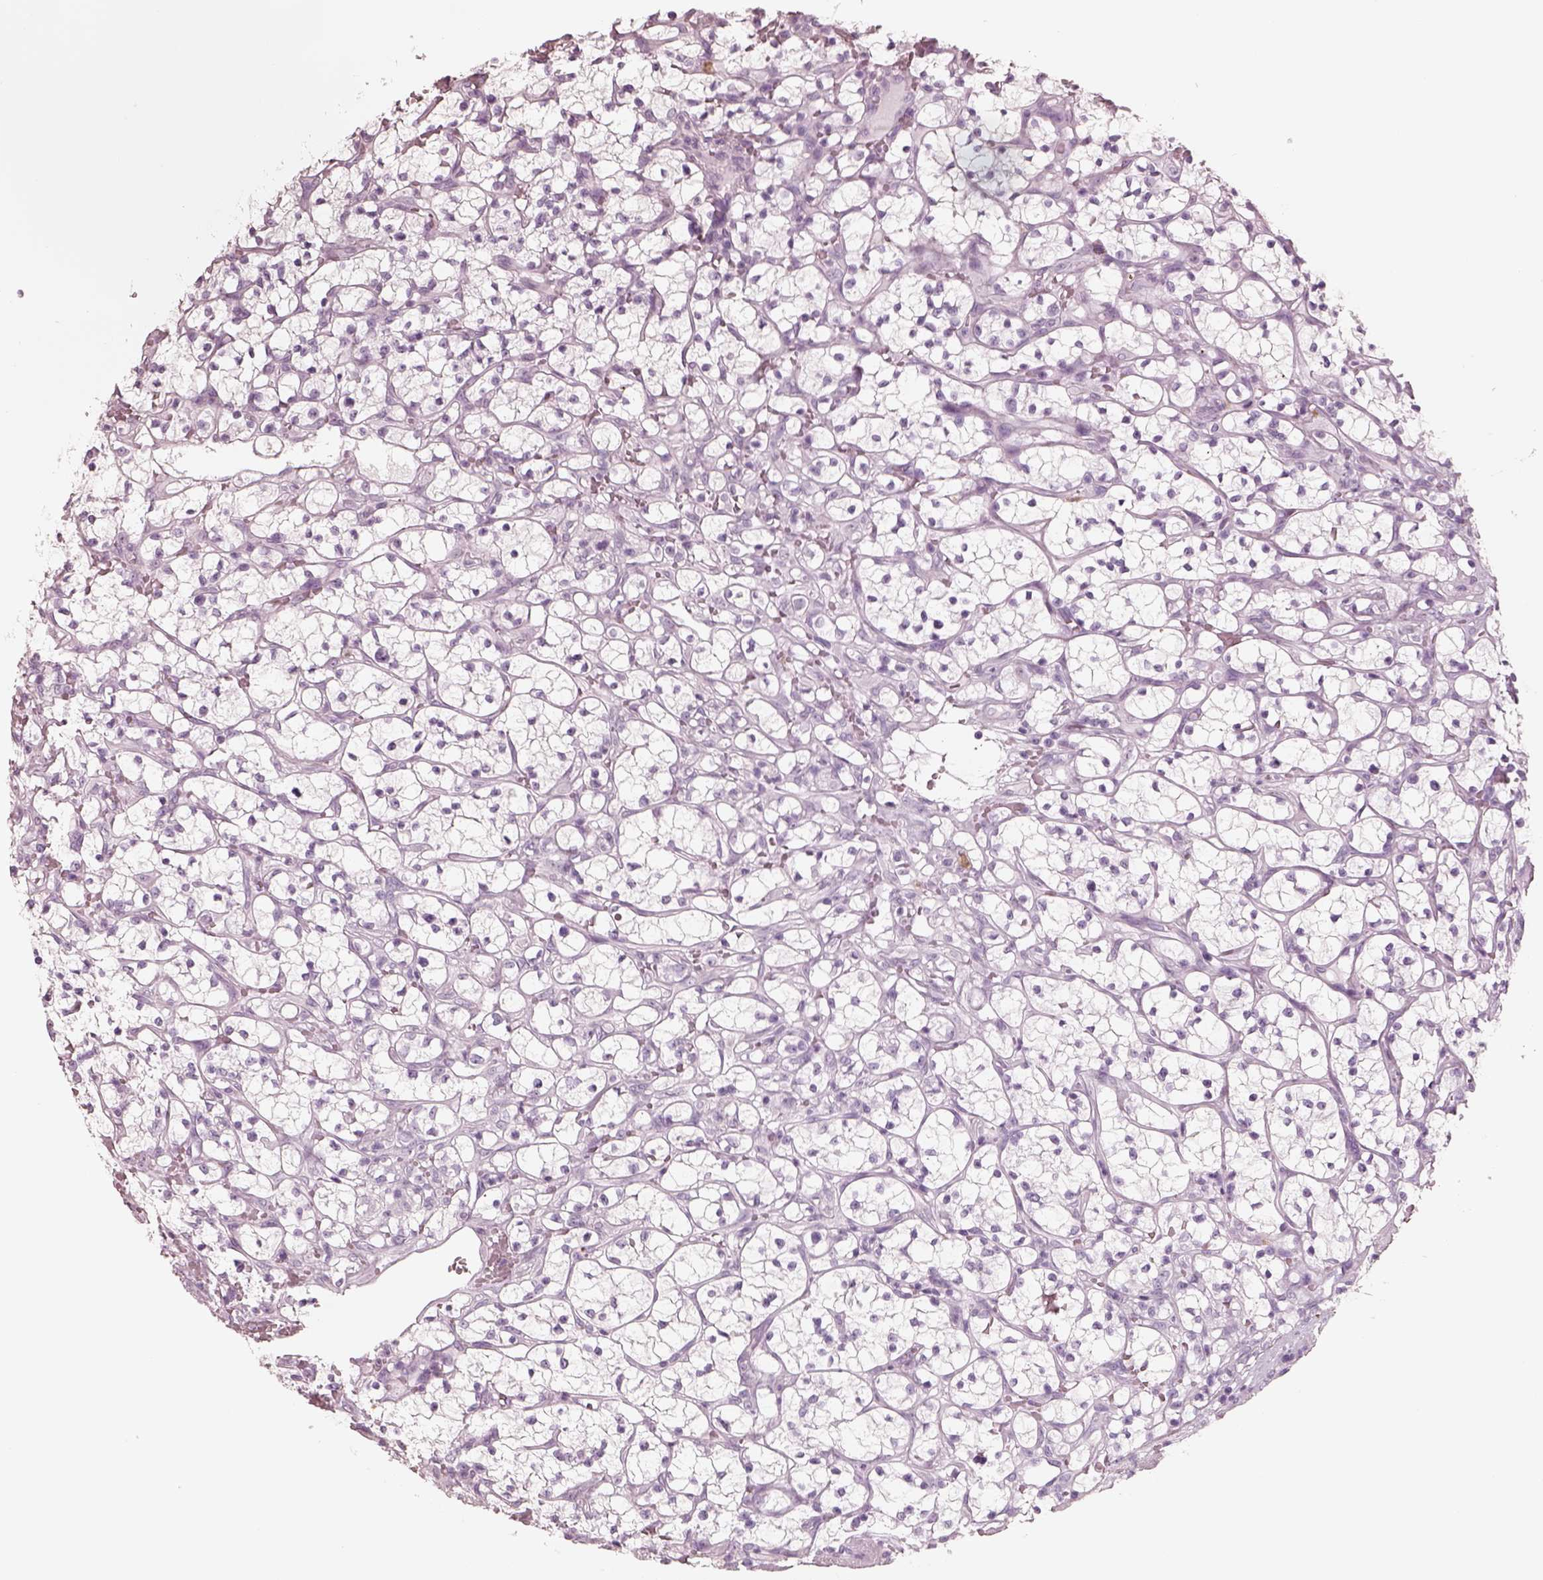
{"staining": {"intensity": "negative", "quantity": "none", "location": "none"}, "tissue": "renal cancer", "cell_type": "Tumor cells", "image_type": "cancer", "snomed": [{"axis": "morphology", "description": "Adenocarcinoma, NOS"}, {"axis": "topography", "description": "Kidney"}], "caption": "Immunohistochemistry (IHC) of human renal adenocarcinoma reveals no positivity in tumor cells.", "gene": "ELANE", "patient": {"sex": "female", "age": 64}}